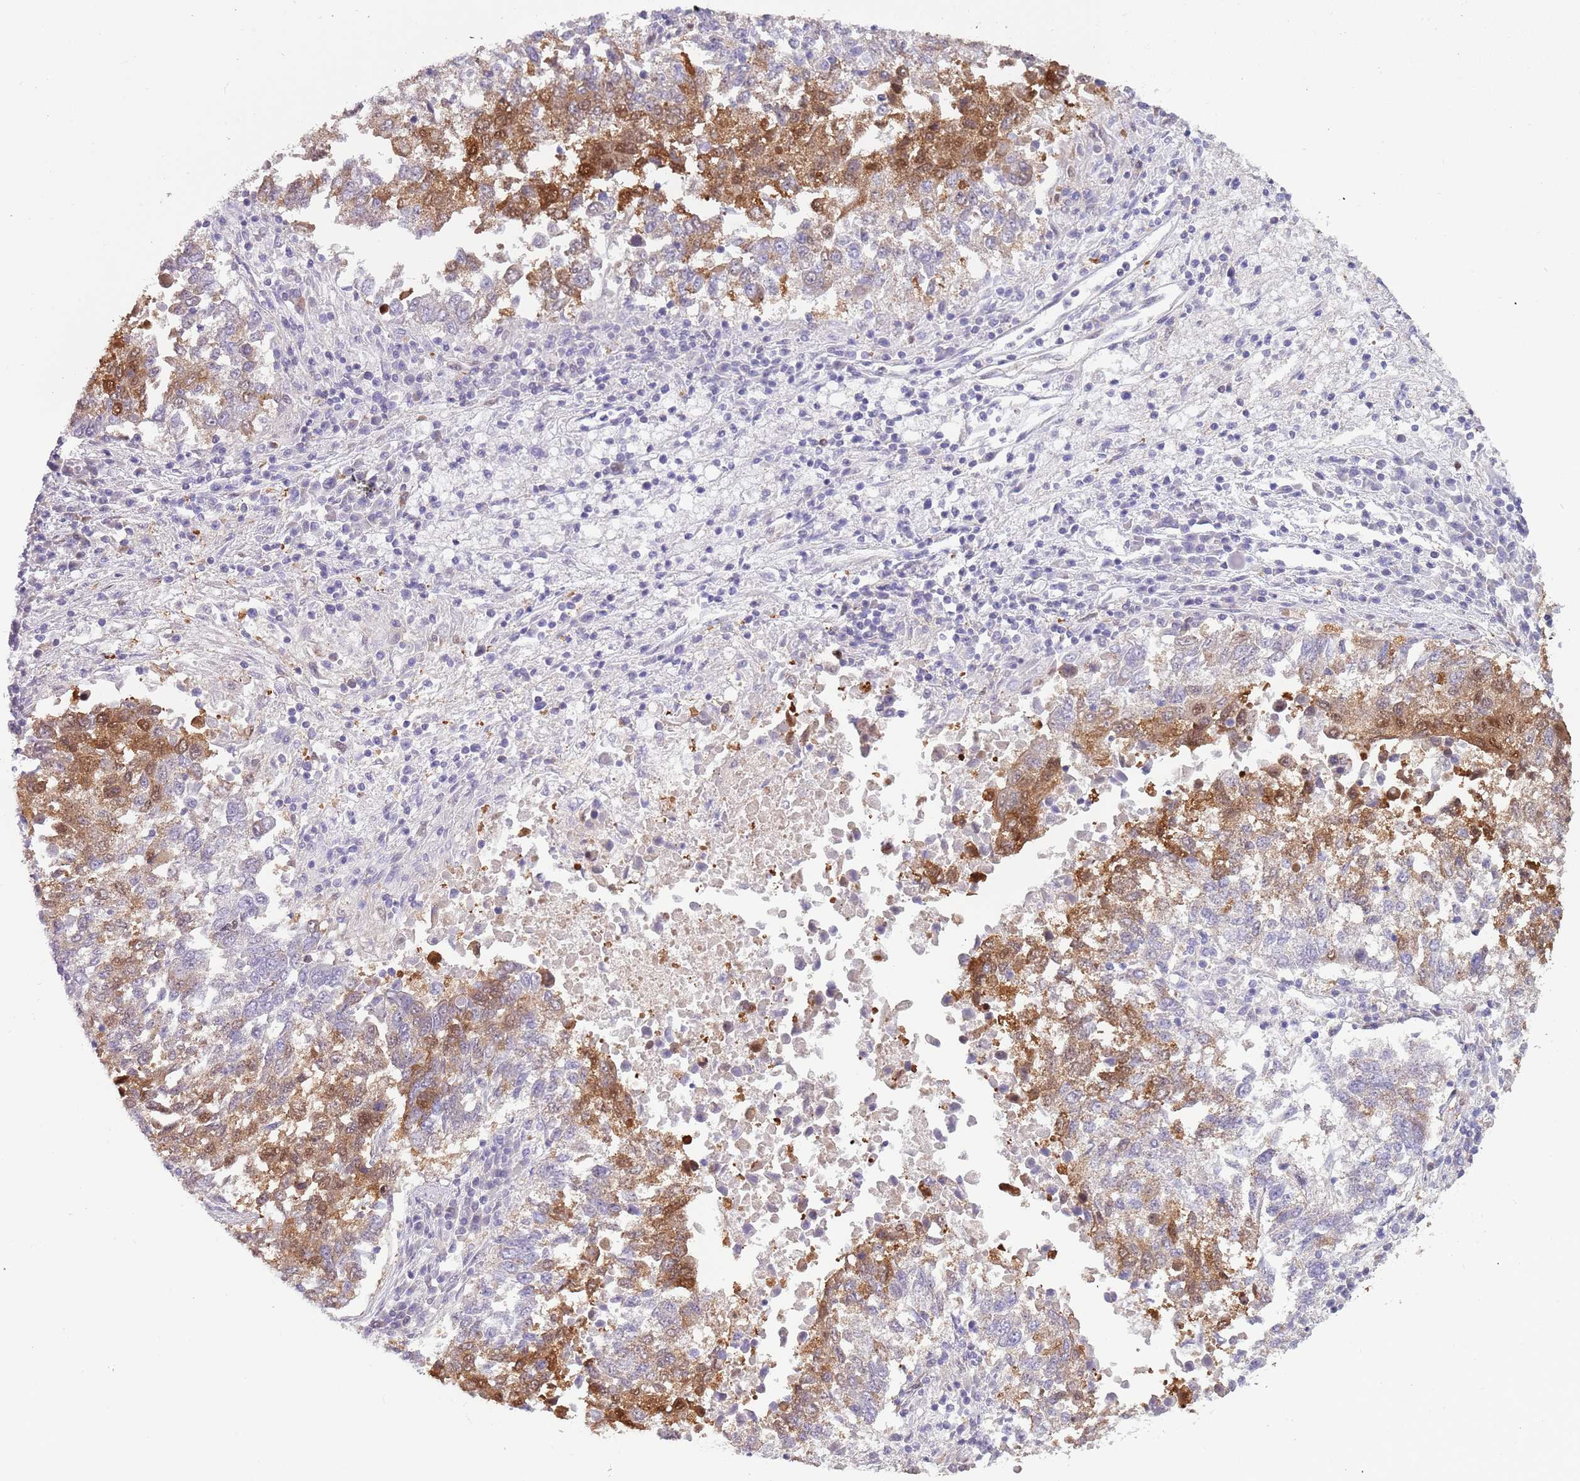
{"staining": {"intensity": "moderate", "quantity": "<25%", "location": "cytoplasmic/membranous,nuclear"}, "tissue": "lung cancer", "cell_type": "Tumor cells", "image_type": "cancer", "snomed": [{"axis": "morphology", "description": "Squamous cell carcinoma, NOS"}, {"axis": "topography", "description": "Lung"}], "caption": "This image reveals lung squamous cell carcinoma stained with IHC to label a protein in brown. The cytoplasmic/membranous and nuclear of tumor cells show moderate positivity for the protein. Nuclei are counter-stained blue.", "gene": "NBPF6", "patient": {"sex": "male", "age": 73}}